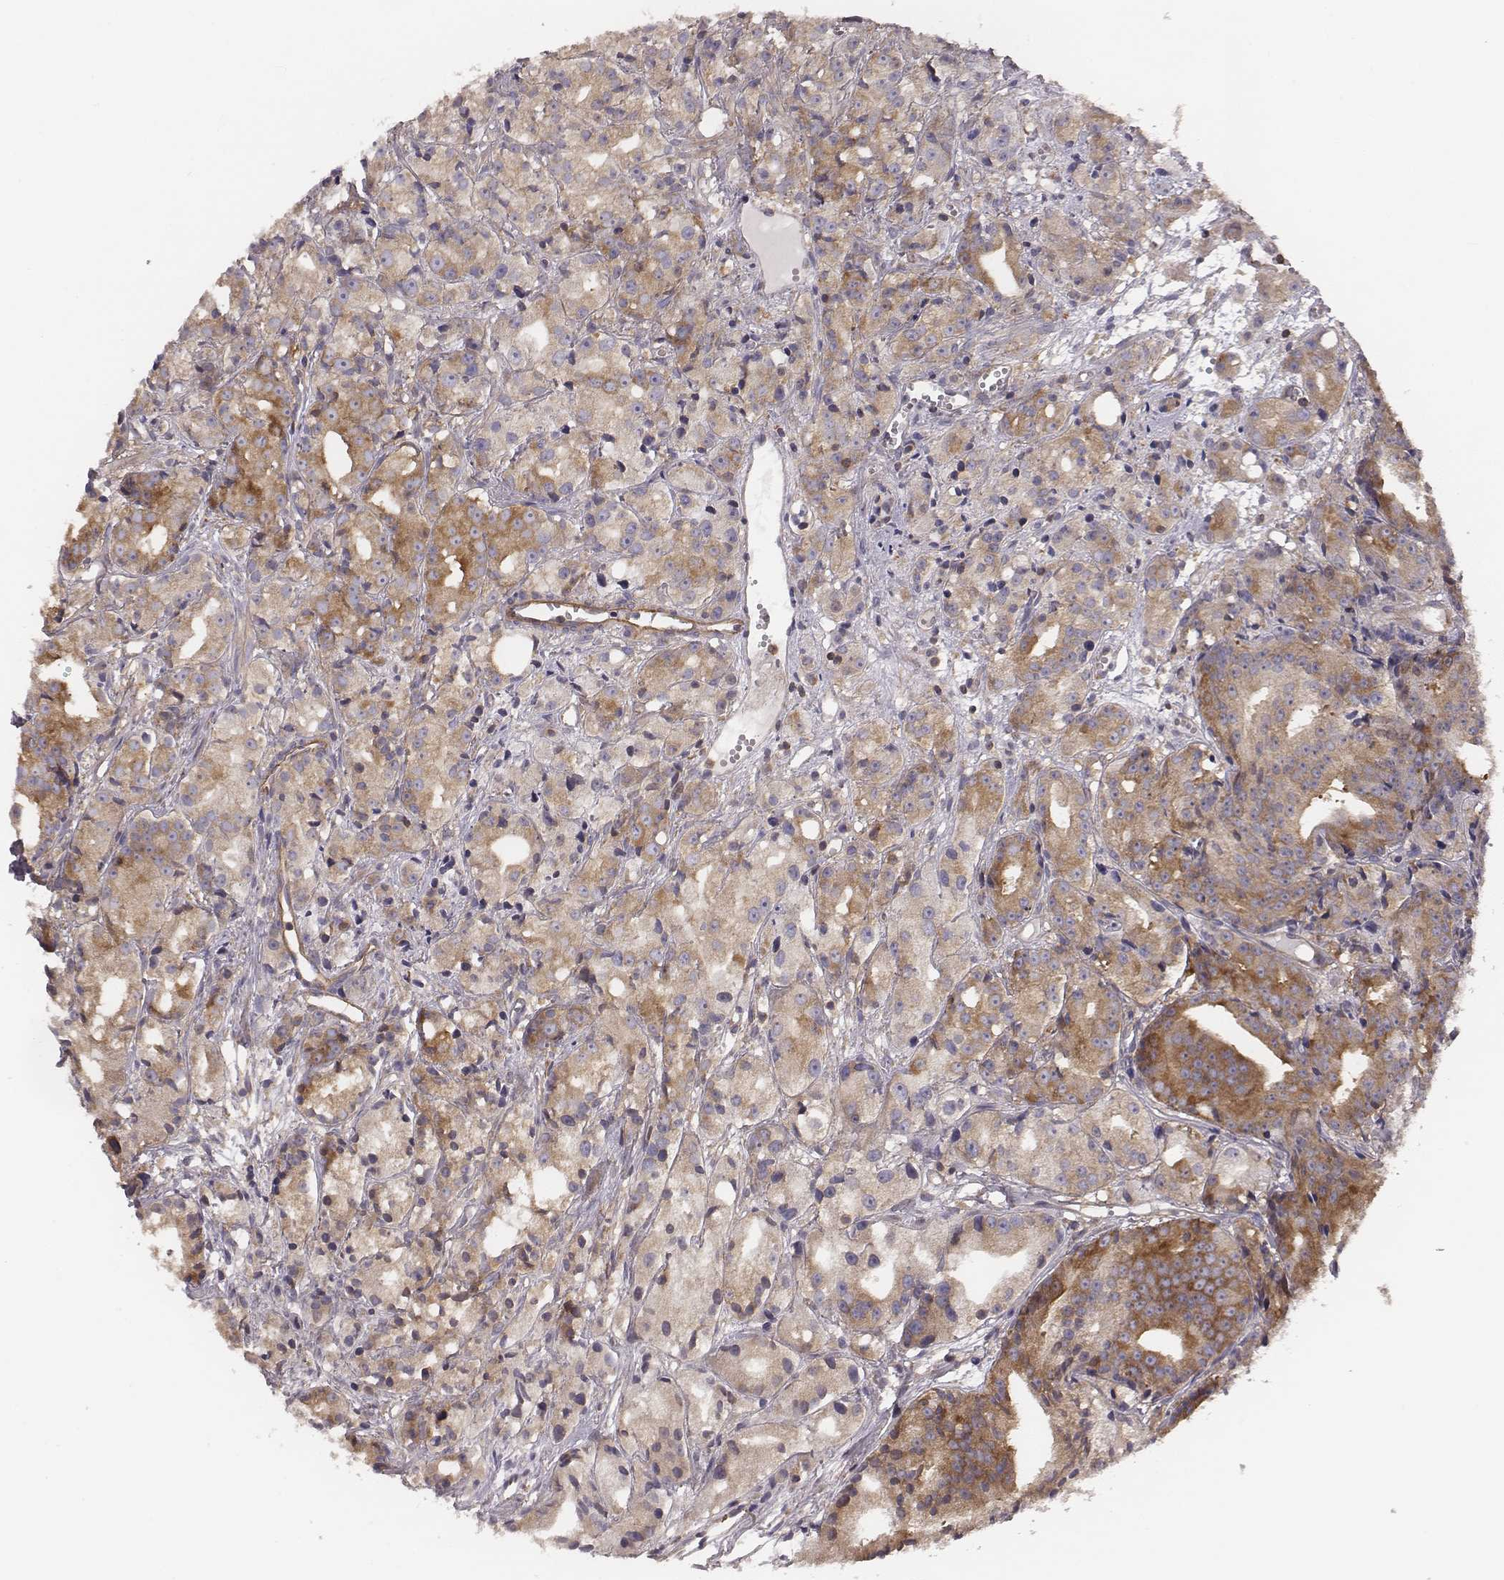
{"staining": {"intensity": "weak", "quantity": ">75%", "location": "cytoplasmic/membranous"}, "tissue": "prostate cancer", "cell_type": "Tumor cells", "image_type": "cancer", "snomed": [{"axis": "morphology", "description": "Adenocarcinoma, Medium grade"}, {"axis": "topography", "description": "Prostate"}], "caption": "Immunohistochemical staining of prostate cancer exhibits low levels of weak cytoplasmic/membranous staining in about >75% of tumor cells. (Brightfield microscopy of DAB IHC at high magnification).", "gene": "CAD", "patient": {"sex": "male", "age": 74}}